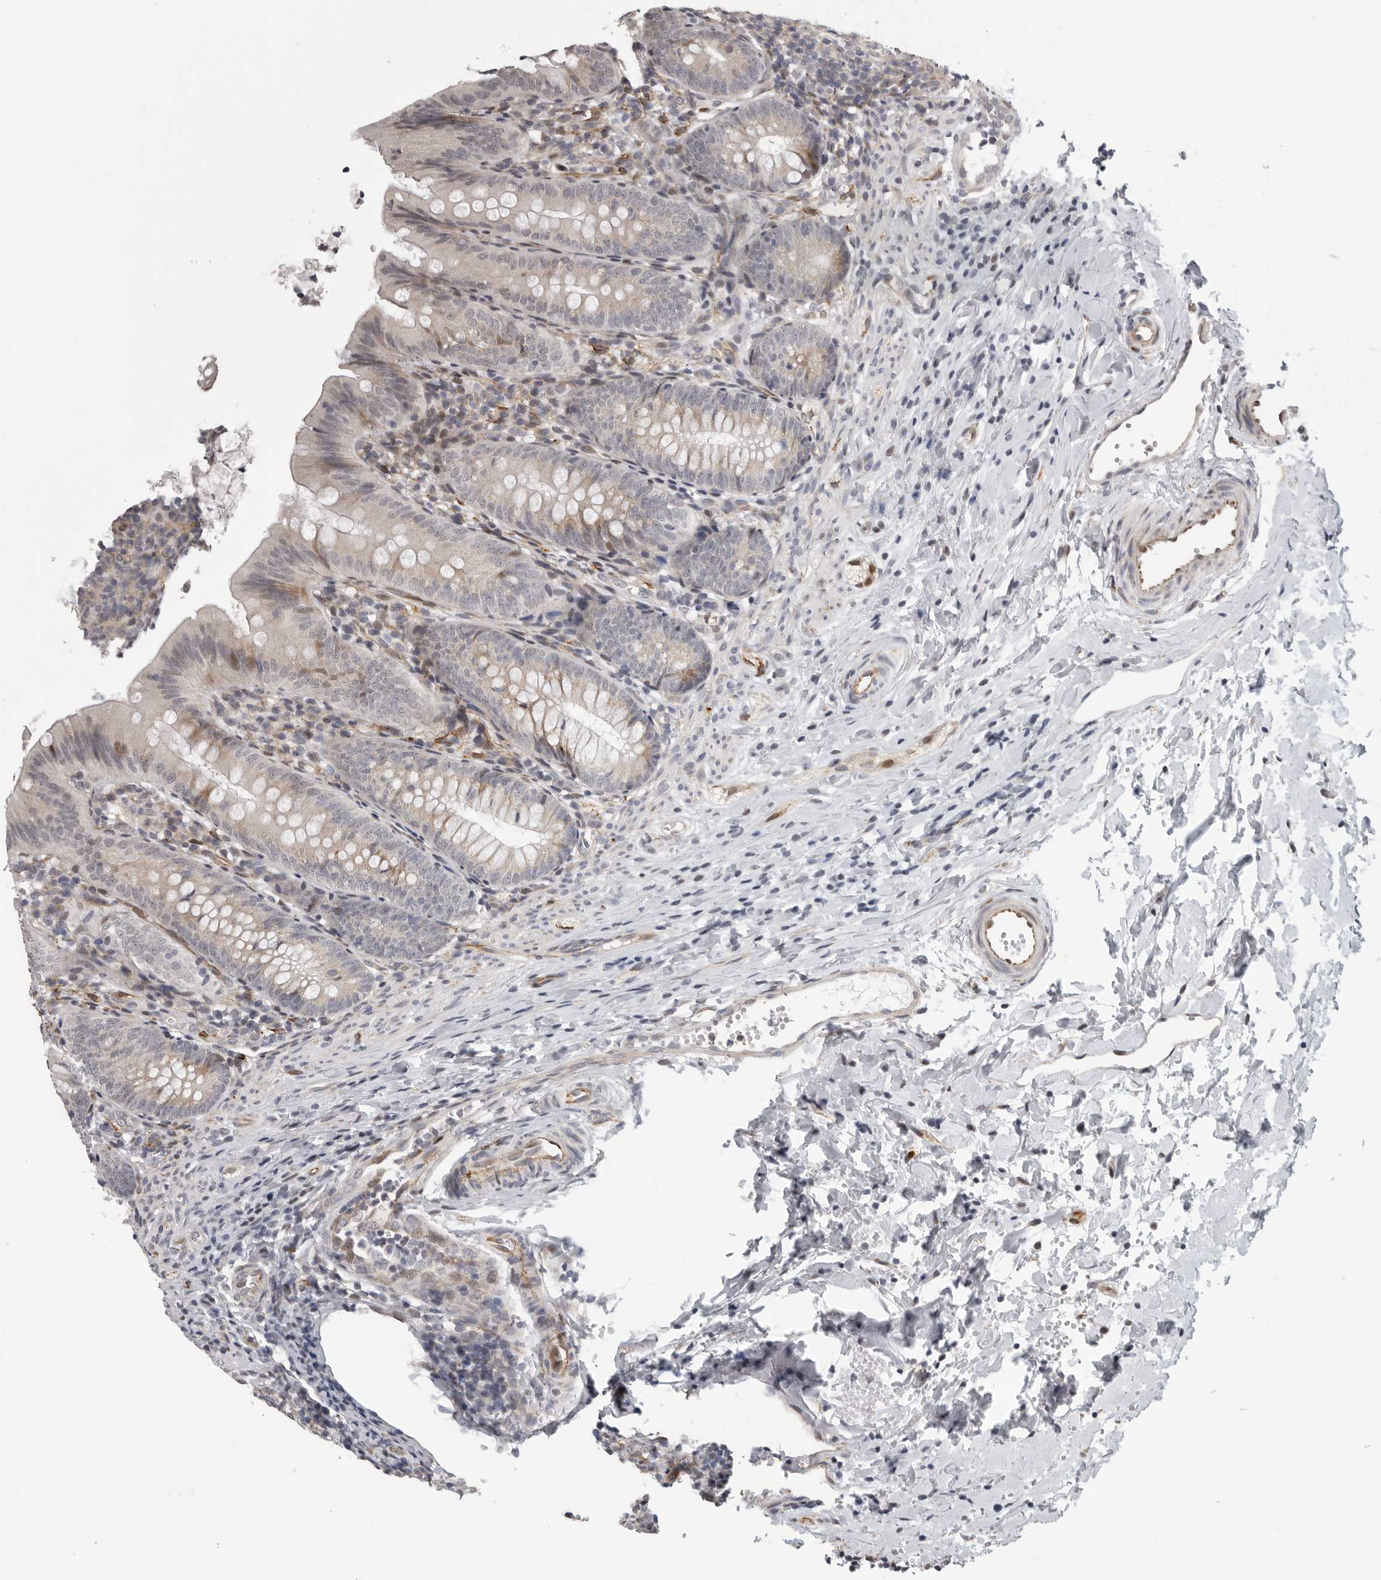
{"staining": {"intensity": "weak", "quantity": "25%-75%", "location": "cytoplasmic/membranous"}, "tissue": "appendix", "cell_type": "Glandular cells", "image_type": "normal", "snomed": [{"axis": "morphology", "description": "Normal tissue, NOS"}, {"axis": "topography", "description": "Appendix"}], "caption": "Protein staining demonstrates weak cytoplasmic/membranous positivity in approximately 25%-75% of glandular cells in benign appendix. The protein of interest is stained brown, and the nuclei are stained in blue (DAB IHC with brightfield microscopy, high magnification).", "gene": "RALGPS2", "patient": {"sex": "male", "age": 1}}